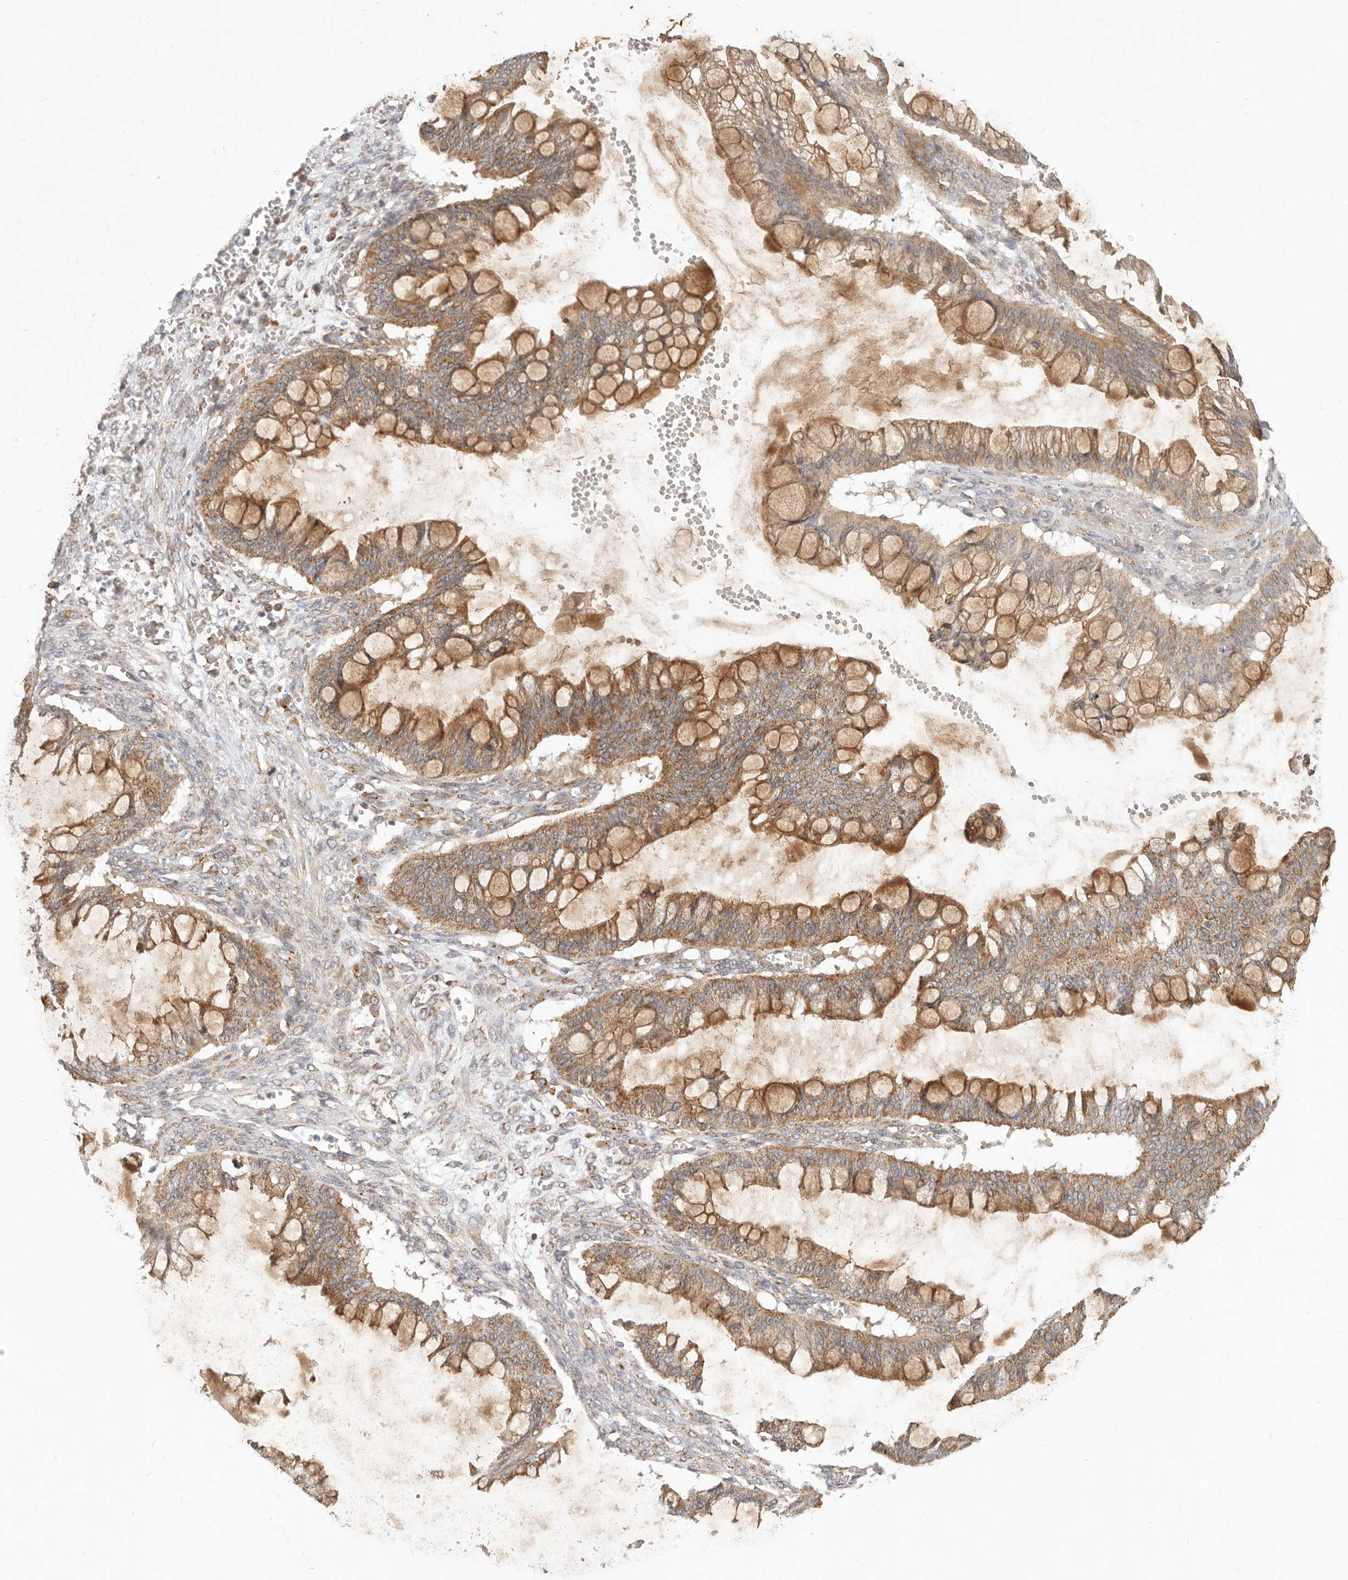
{"staining": {"intensity": "moderate", "quantity": ">75%", "location": "cytoplasmic/membranous"}, "tissue": "ovarian cancer", "cell_type": "Tumor cells", "image_type": "cancer", "snomed": [{"axis": "morphology", "description": "Cystadenocarcinoma, mucinous, NOS"}, {"axis": "topography", "description": "Ovary"}], "caption": "Protein expression analysis of mucinous cystadenocarcinoma (ovarian) demonstrates moderate cytoplasmic/membranous staining in approximately >75% of tumor cells.", "gene": "USP49", "patient": {"sex": "female", "age": 73}}